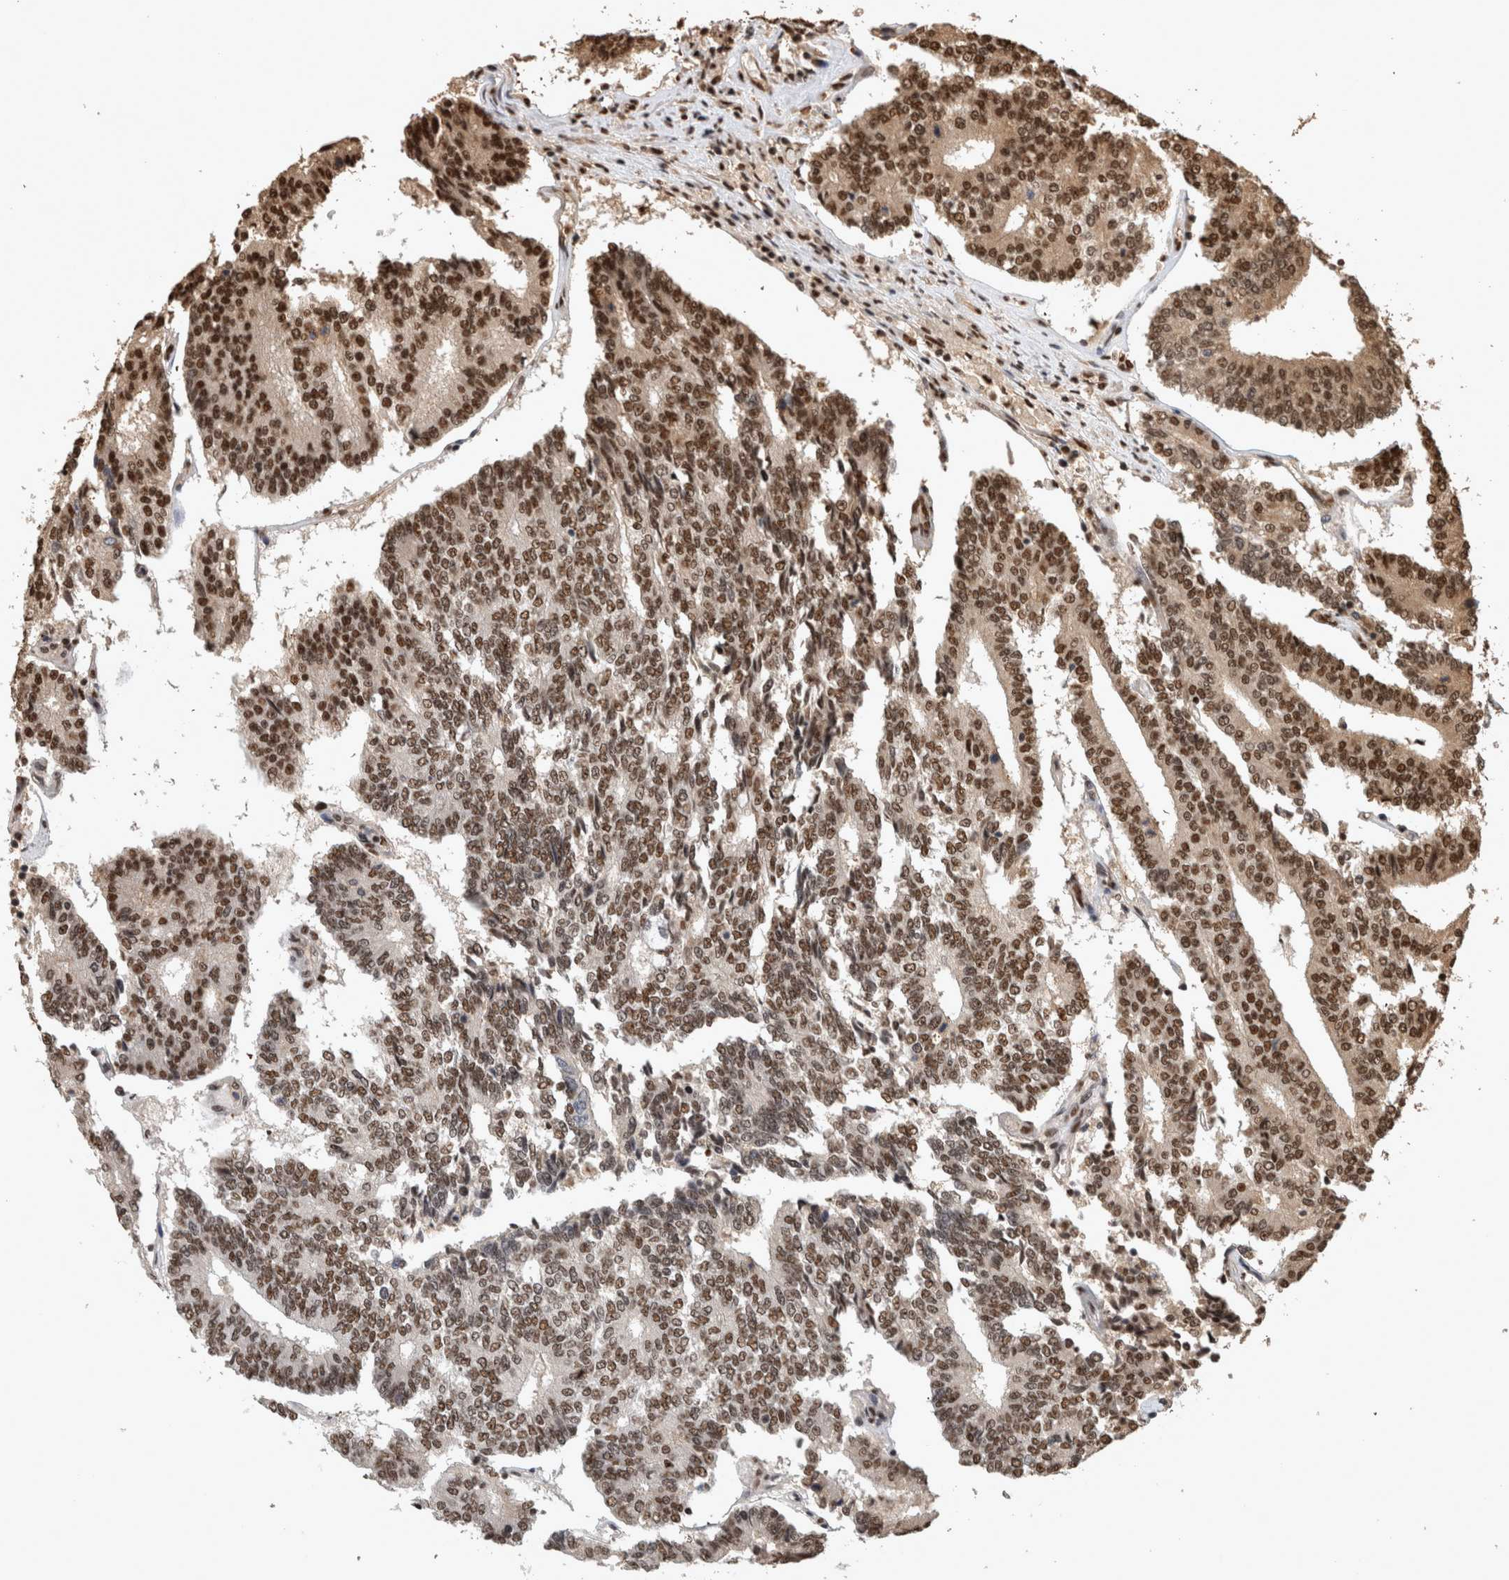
{"staining": {"intensity": "moderate", "quantity": ">75%", "location": "nuclear"}, "tissue": "prostate cancer", "cell_type": "Tumor cells", "image_type": "cancer", "snomed": [{"axis": "morphology", "description": "Normal tissue, NOS"}, {"axis": "morphology", "description": "Adenocarcinoma, High grade"}, {"axis": "topography", "description": "Prostate"}, {"axis": "topography", "description": "Seminal veicle"}], "caption": "Immunohistochemical staining of high-grade adenocarcinoma (prostate) displays medium levels of moderate nuclear positivity in about >75% of tumor cells.", "gene": "RAD50", "patient": {"sex": "male", "age": 55}}